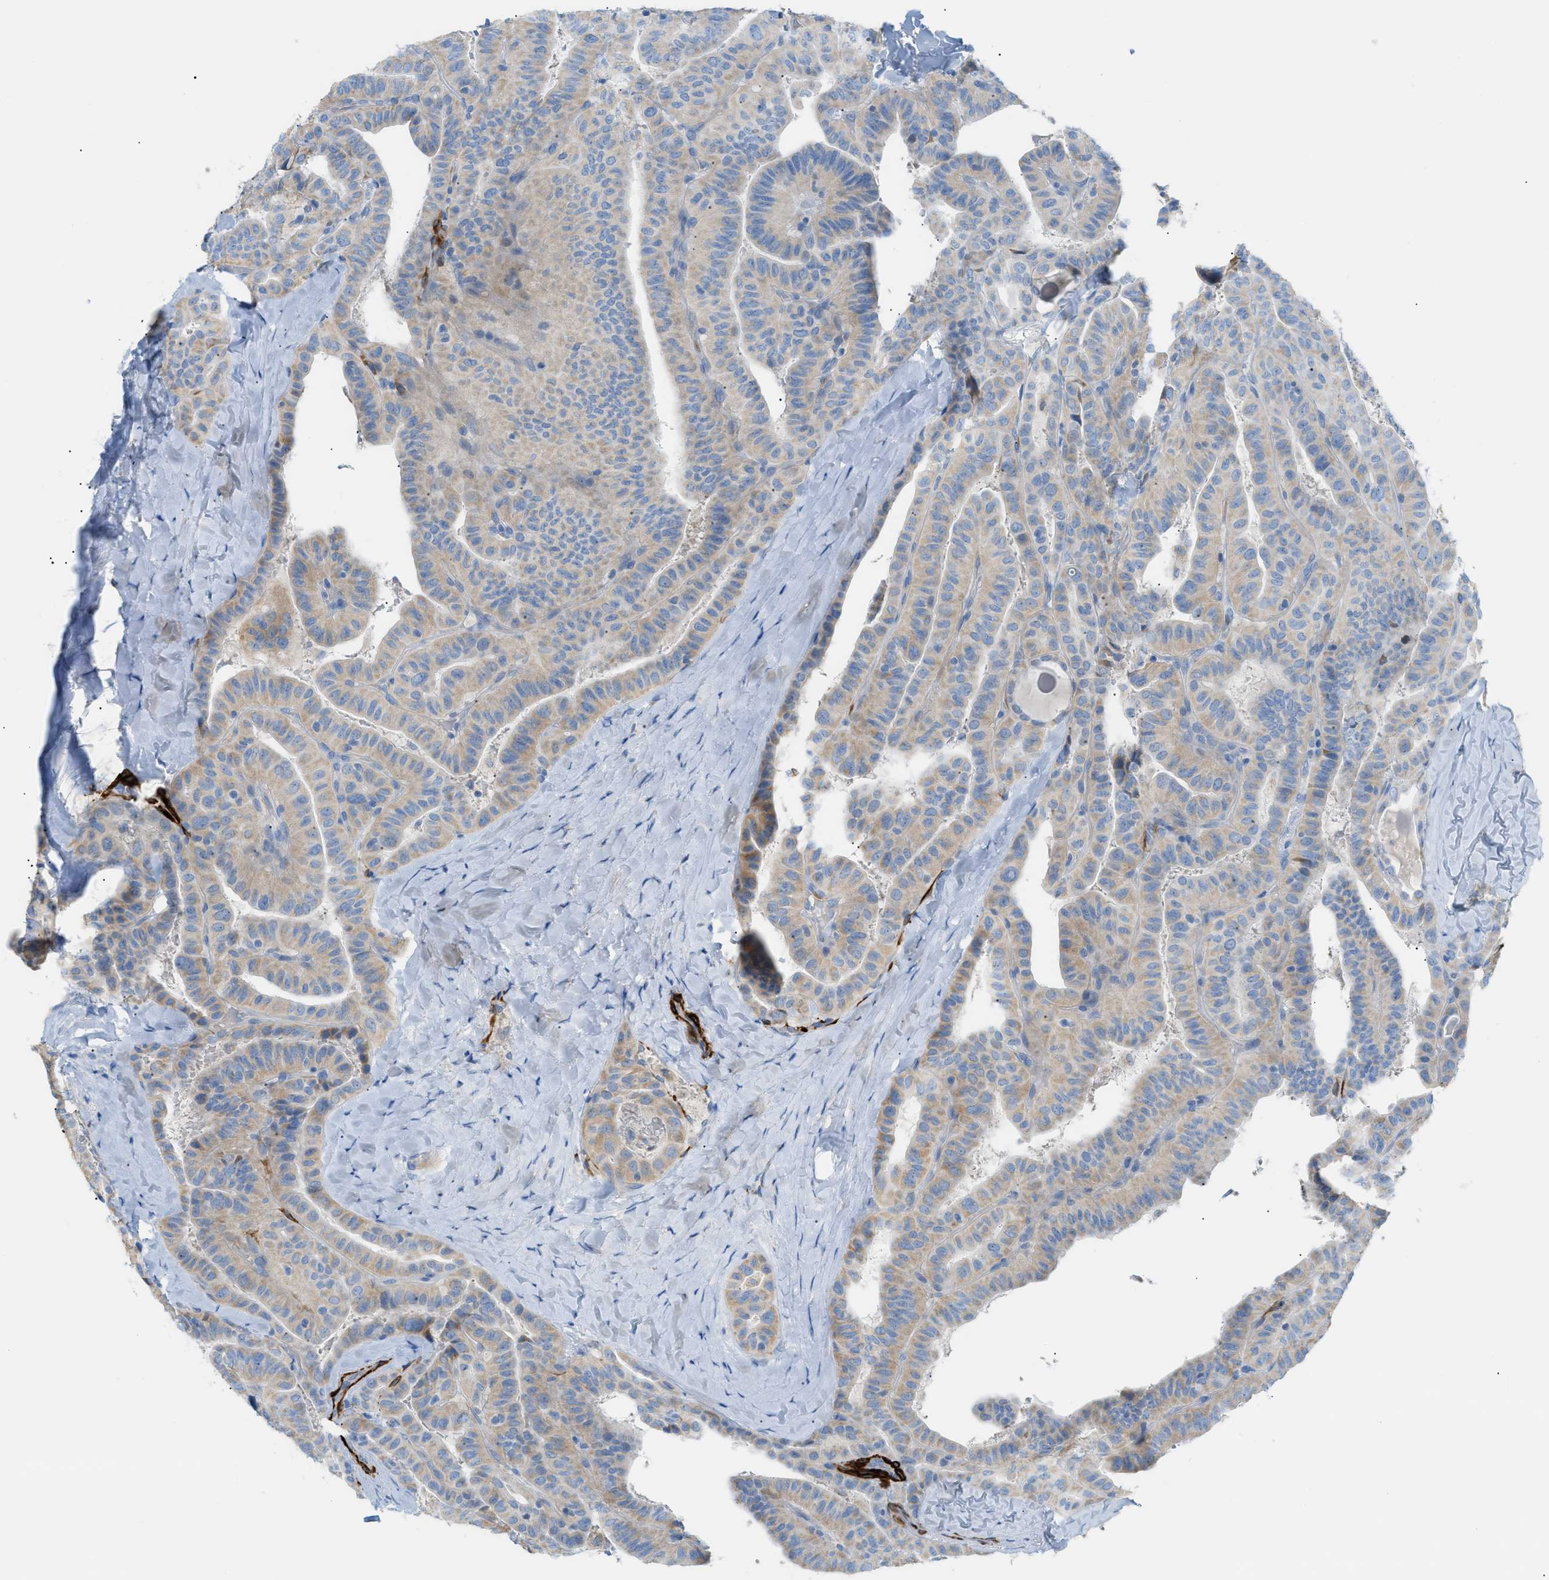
{"staining": {"intensity": "weak", "quantity": ">75%", "location": "cytoplasmic/membranous"}, "tissue": "thyroid cancer", "cell_type": "Tumor cells", "image_type": "cancer", "snomed": [{"axis": "morphology", "description": "Papillary adenocarcinoma, NOS"}, {"axis": "topography", "description": "Thyroid gland"}], "caption": "Protein expression analysis of human thyroid cancer reveals weak cytoplasmic/membranous expression in about >75% of tumor cells.", "gene": "MYH11", "patient": {"sex": "male", "age": 77}}